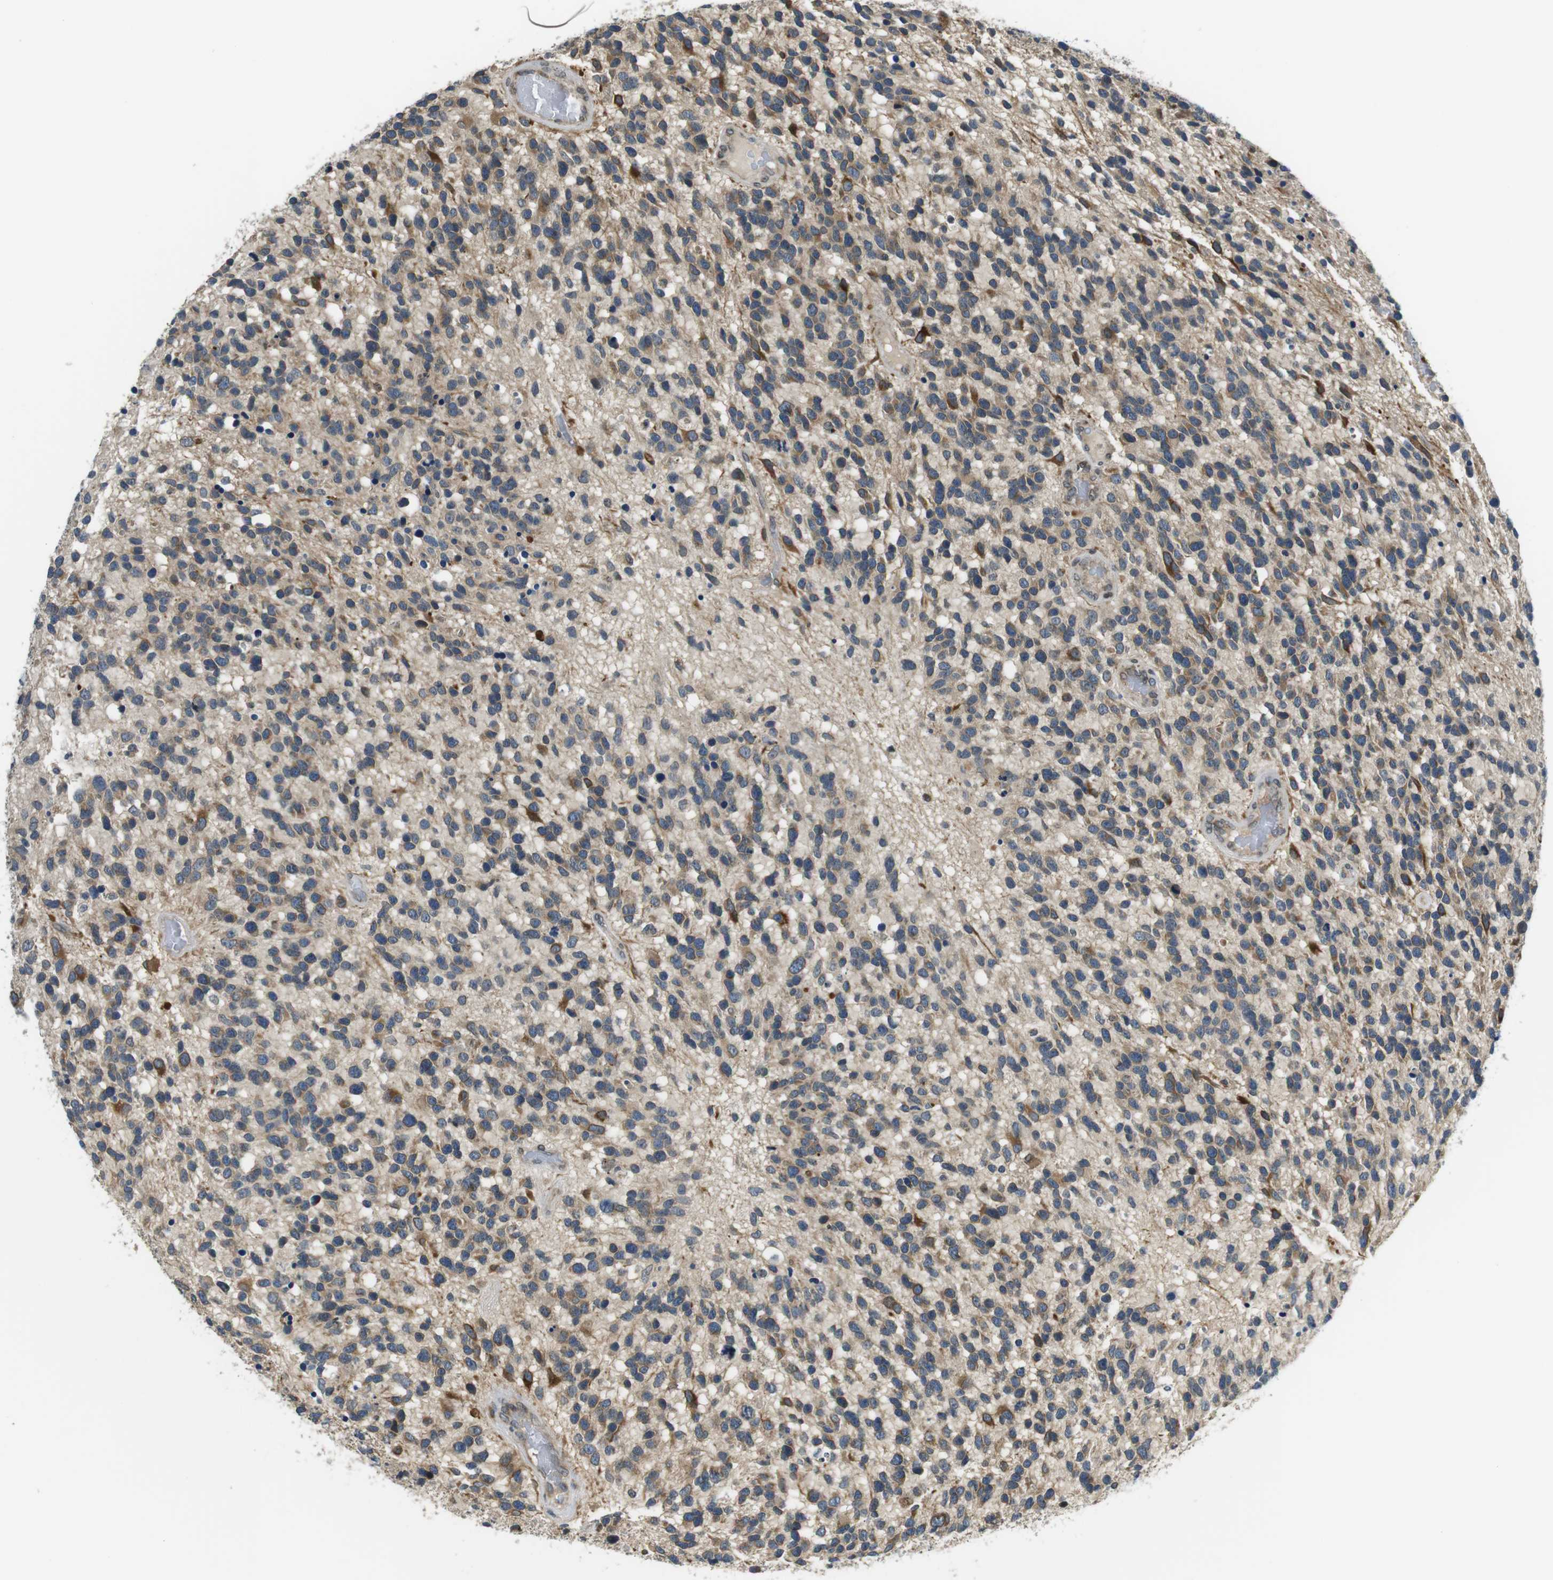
{"staining": {"intensity": "moderate", "quantity": "25%-75%", "location": "cytoplasmic/membranous"}, "tissue": "glioma", "cell_type": "Tumor cells", "image_type": "cancer", "snomed": [{"axis": "morphology", "description": "Glioma, malignant, High grade"}, {"axis": "topography", "description": "Brain"}], "caption": "Immunohistochemistry of human glioma displays medium levels of moderate cytoplasmic/membranous staining in approximately 25%-75% of tumor cells. (Brightfield microscopy of DAB IHC at high magnification).", "gene": "TMX4", "patient": {"sex": "female", "age": 58}}